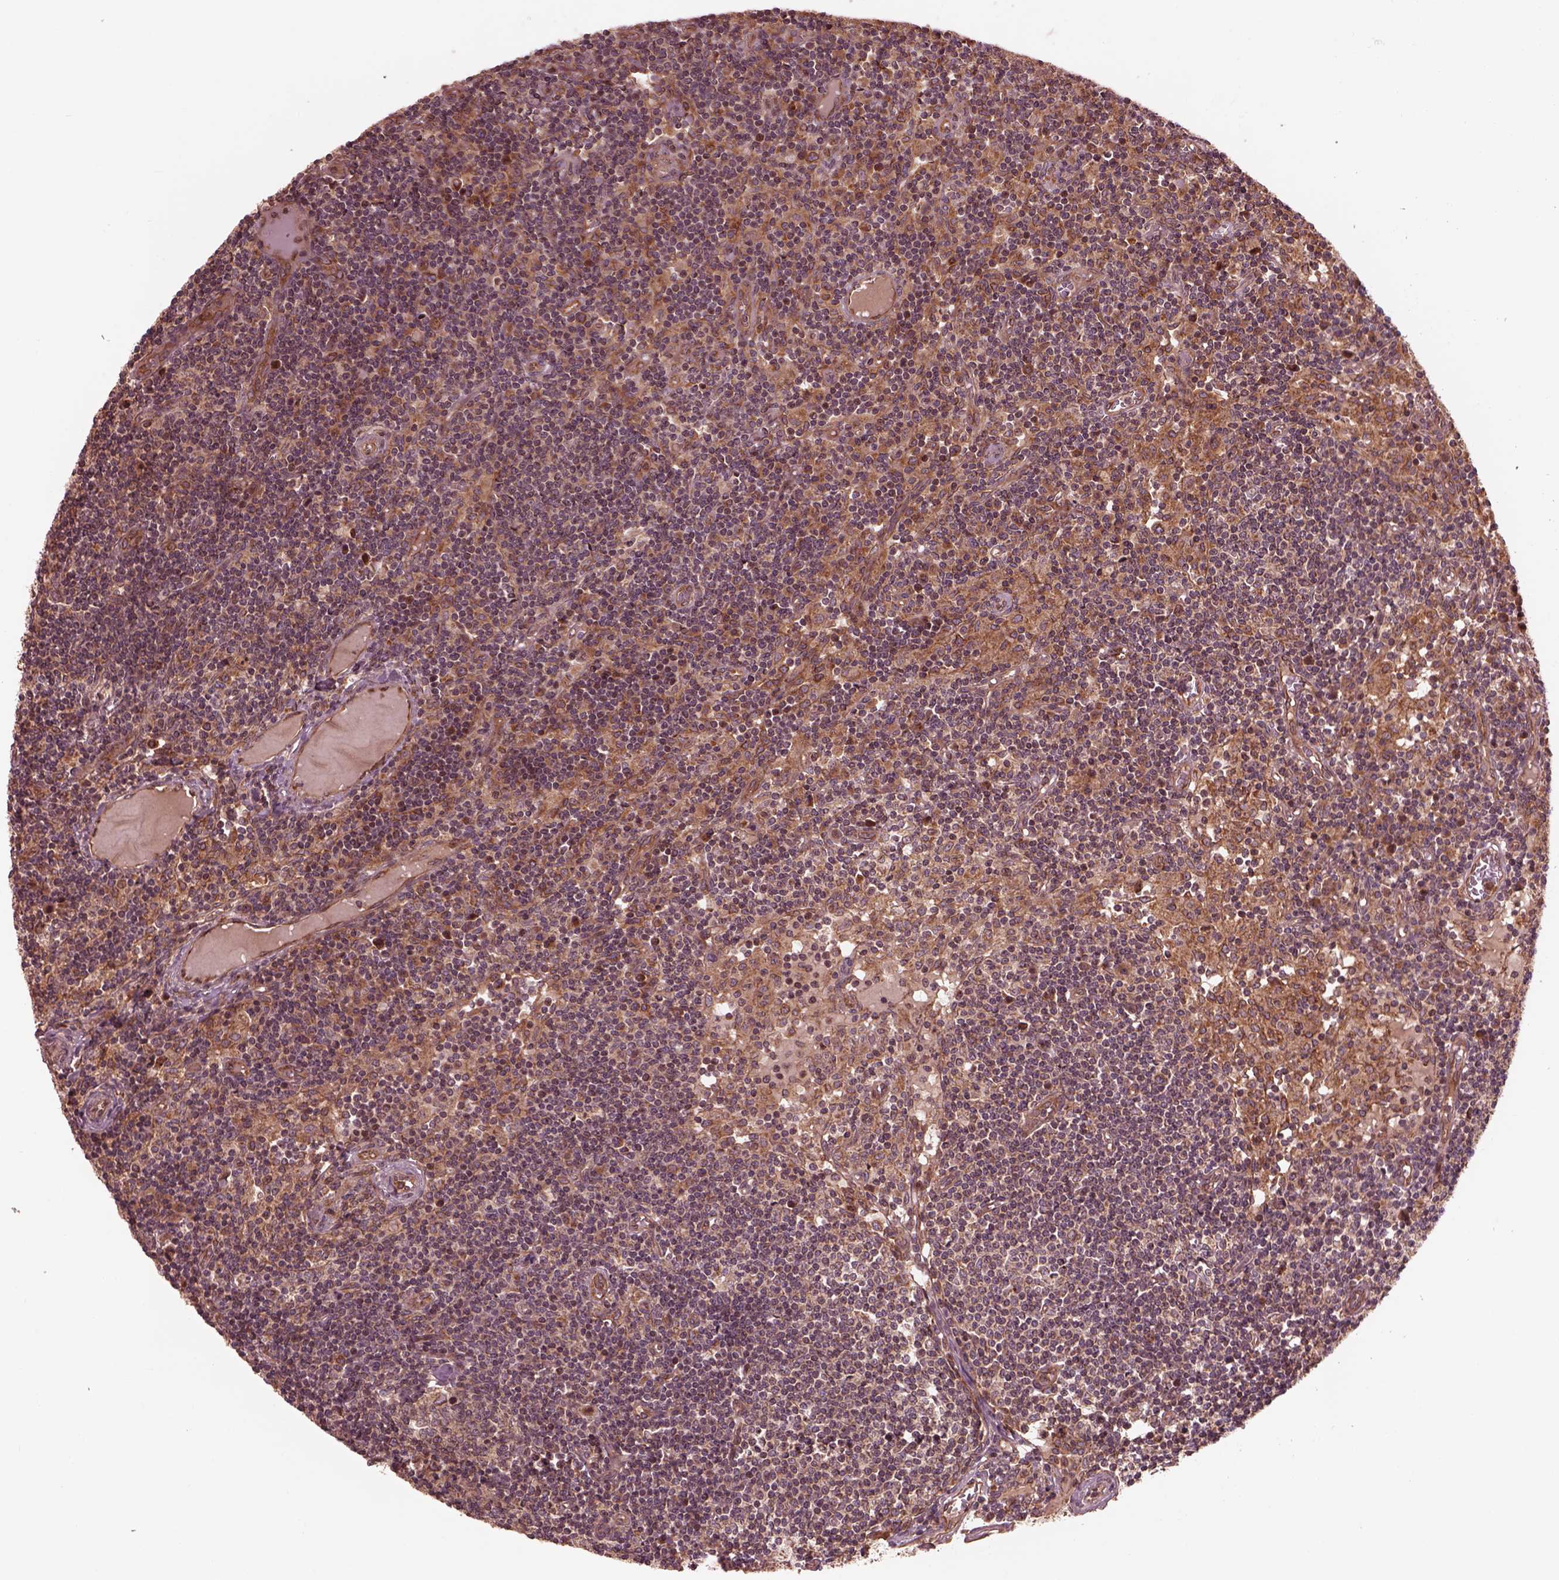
{"staining": {"intensity": "weak", "quantity": "25%-75%", "location": "cytoplasmic/membranous"}, "tissue": "lymph node", "cell_type": "Germinal center cells", "image_type": "normal", "snomed": [{"axis": "morphology", "description": "Normal tissue, NOS"}, {"axis": "topography", "description": "Lymph node"}], "caption": "IHC histopathology image of benign lymph node: human lymph node stained using immunohistochemistry (IHC) demonstrates low levels of weak protein expression localized specifically in the cytoplasmic/membranous of germinal center cells, appearing as a cytoplasmic/membranous brown color.", "gene": "PIK3R2", "patient": {"sex": "female", "age": 72}}